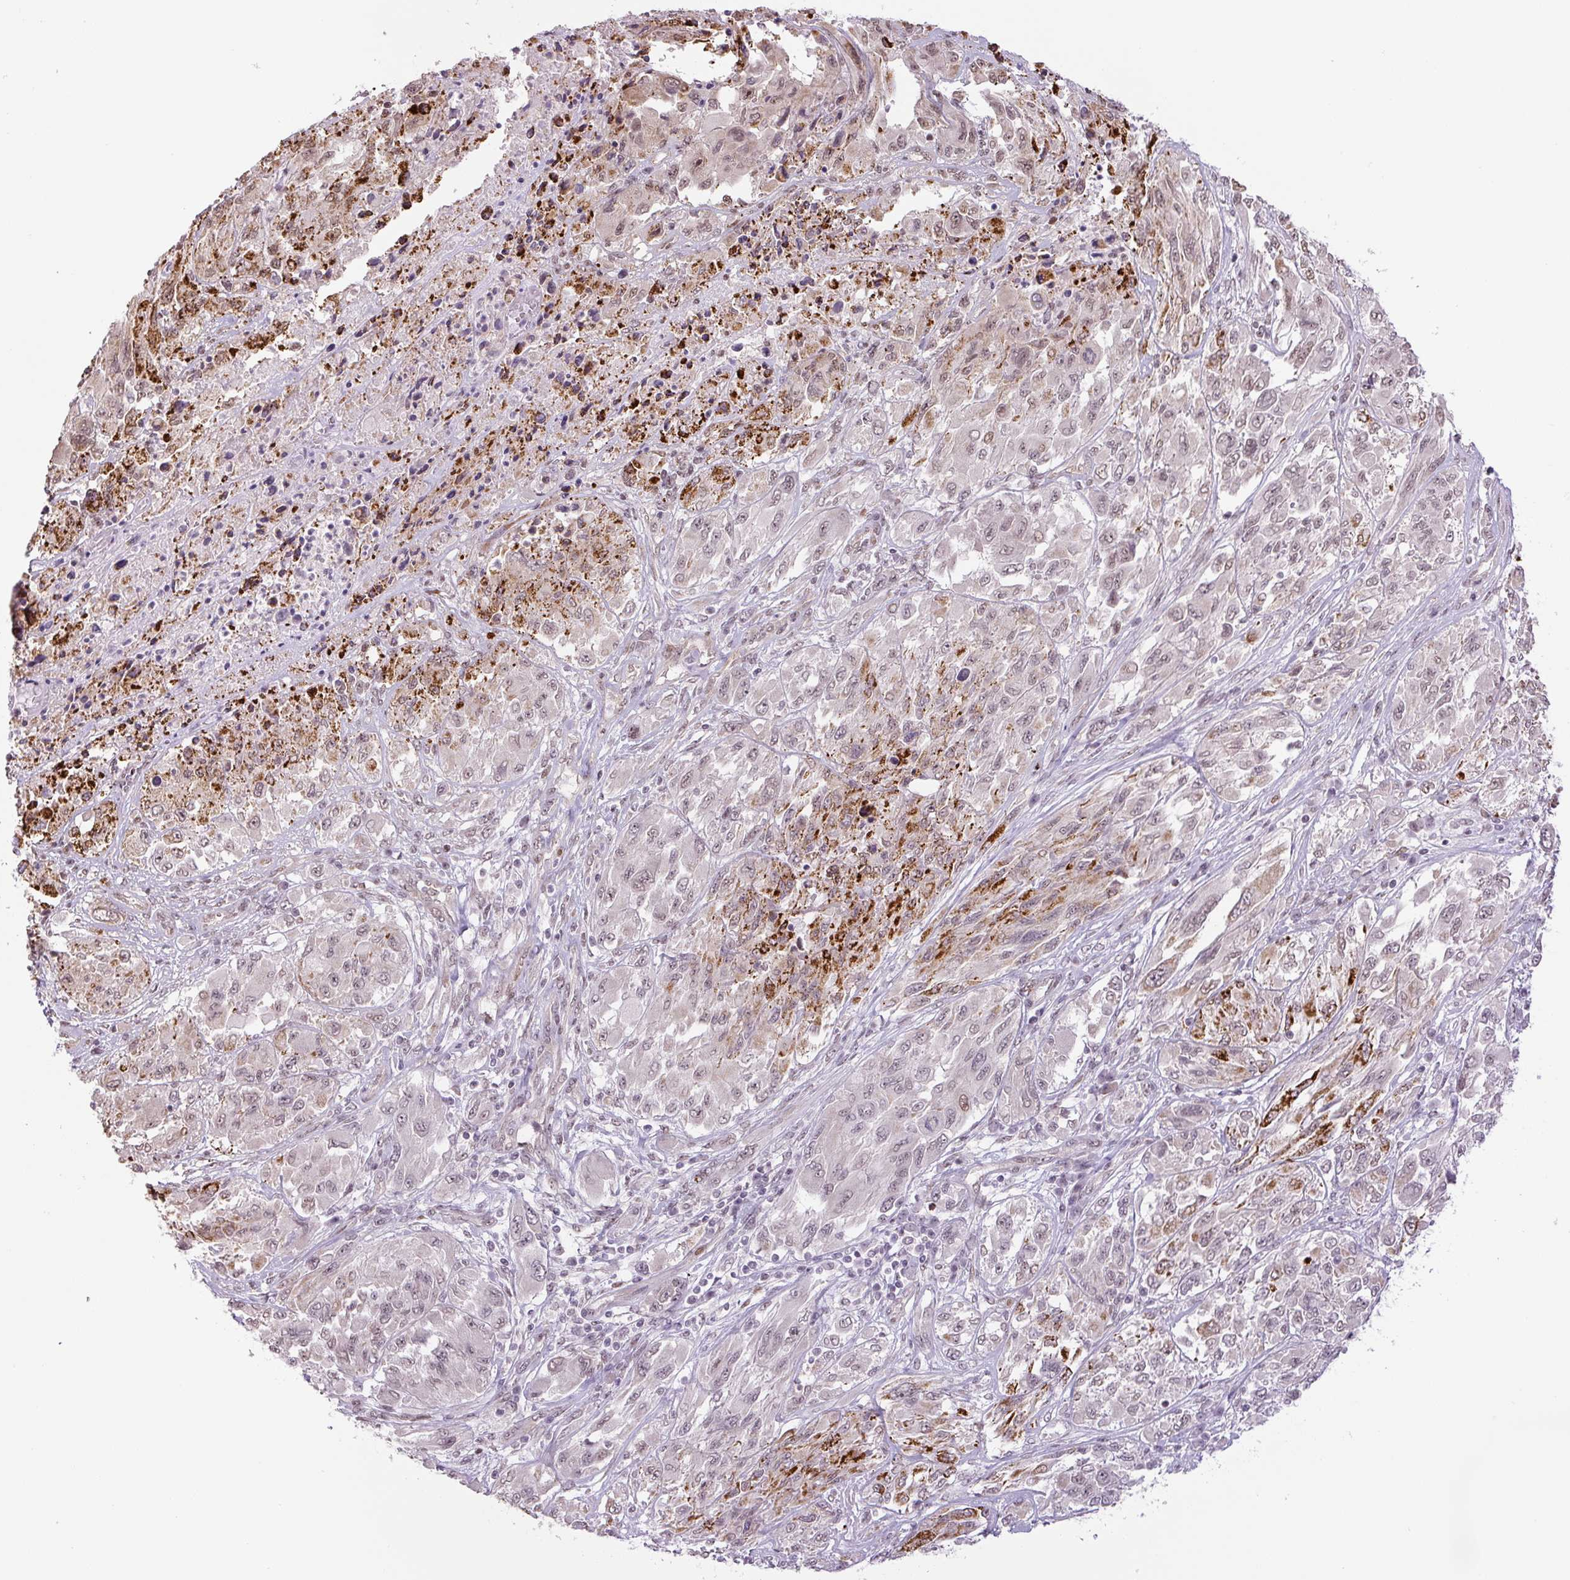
{"staining": {"intensity": "moderate", "quantity": "<25%", "location": "nuclear"}, "tissue": "melanoma", "cell_type": "Tumor cells", "image_type": "cancer", "snomed": [{"axis": "morphology", "description": "Malignant melanoma, NOS"}, {"axis": "topography", "description": "Skin"}], "caption": "Protein staining displays moderate nuclear expression in about <25% of tumor cells in malignant melanoma. (DAB IHC with brightfield microscopy, high magnification).", "gene": "TCFL5", "patient": {"sex": "female", "age": 91}}